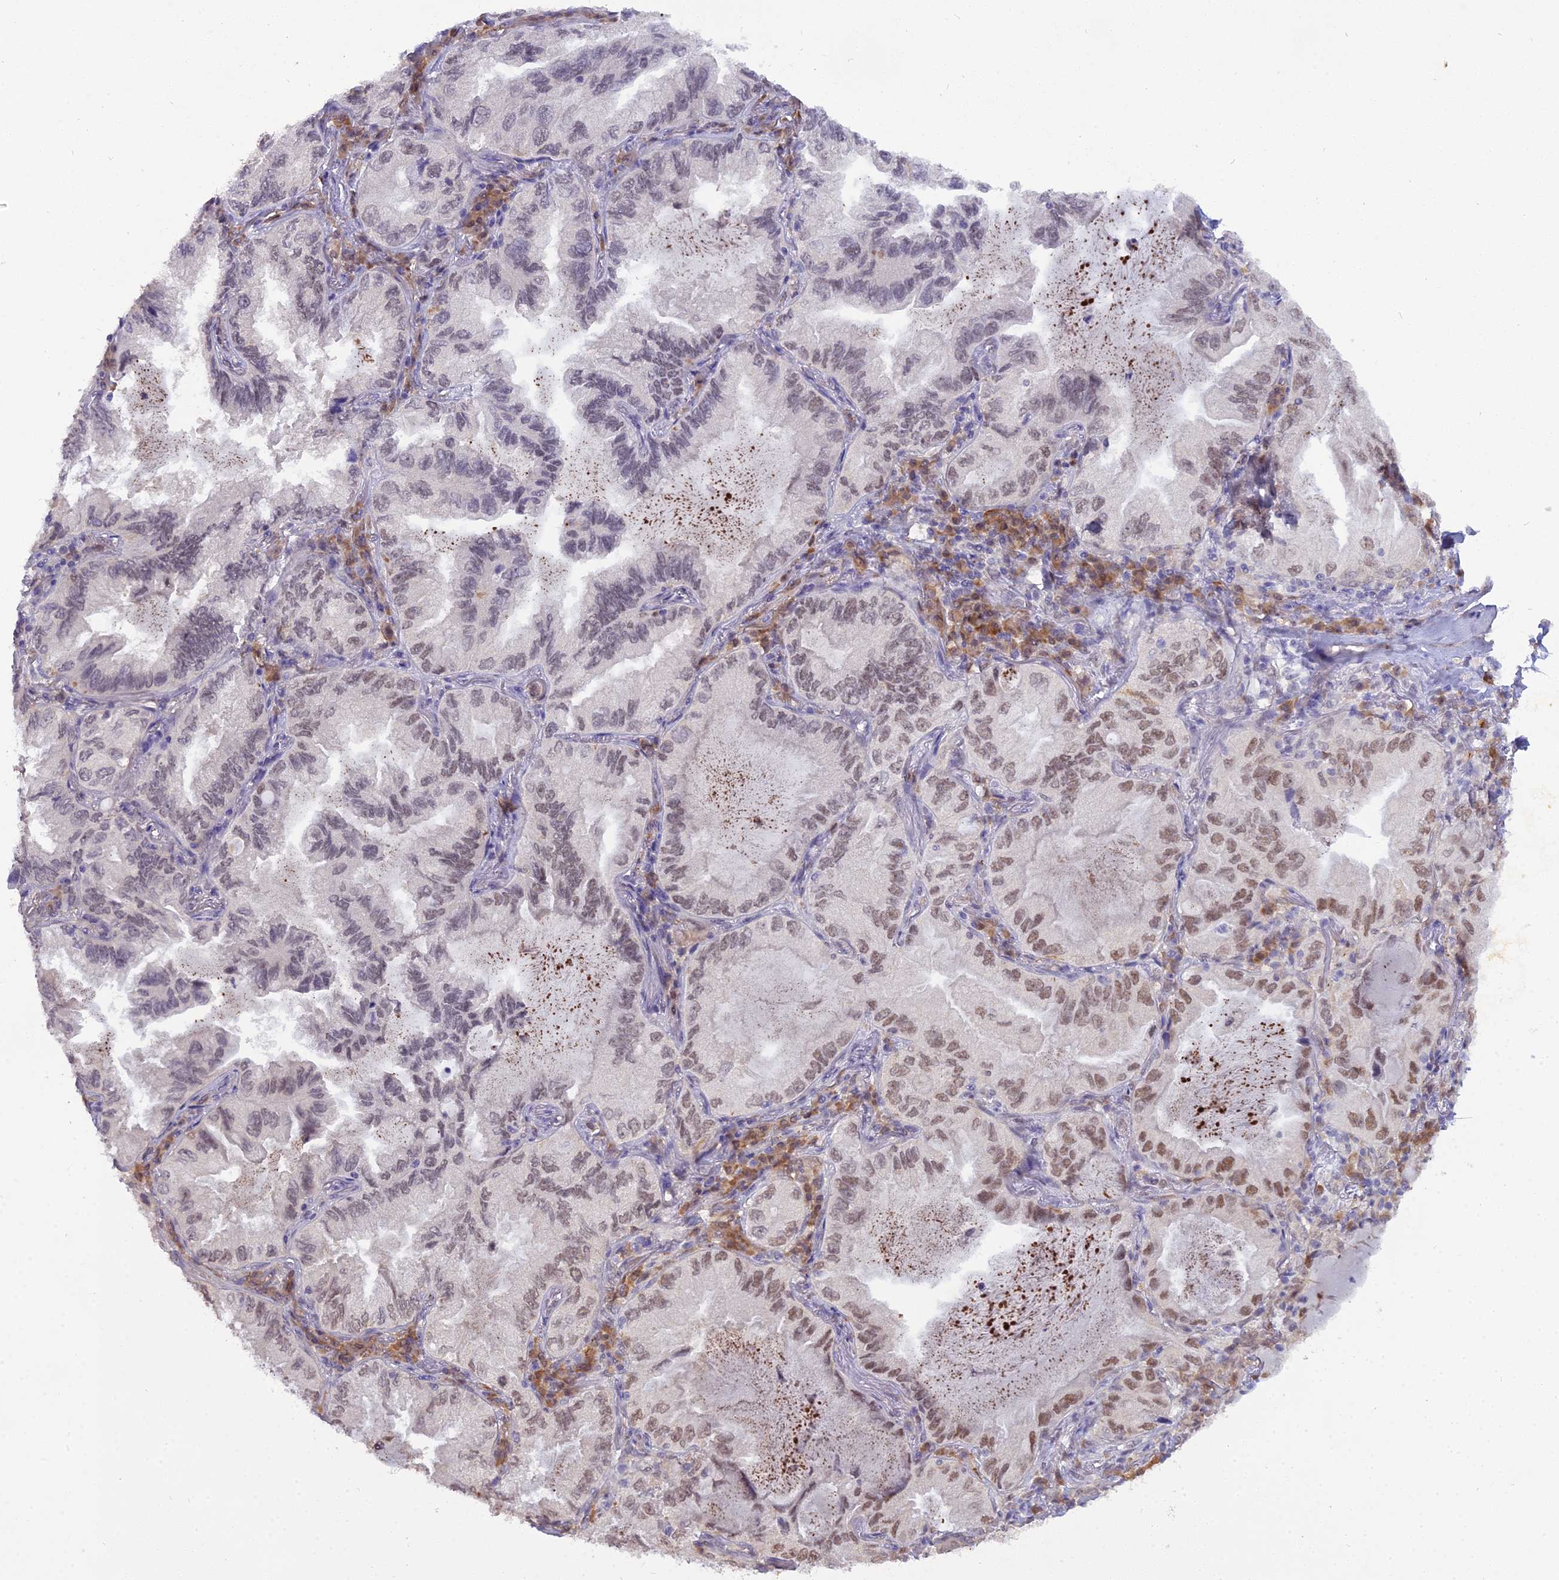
{"staining": {"intensity": "moderate", "quantity": "25%-75%", "location": "nuclear"}, "tissue": "lung cancer", "cell_type": "Tumor cells", "image_type": "cancer", "snomed": [{"axis": "morphology", "description": "Adenocarcinoma, NOS"}, {"axis": "topography", "description": "Lung"}], "caption": "This is a histology image of immunohistochemistry staining of lung cancer, which shows moderate expression in the nuclear of tumor cells.", "gene": "BLNK", "patient": {"sex": "female", "age": 69}}